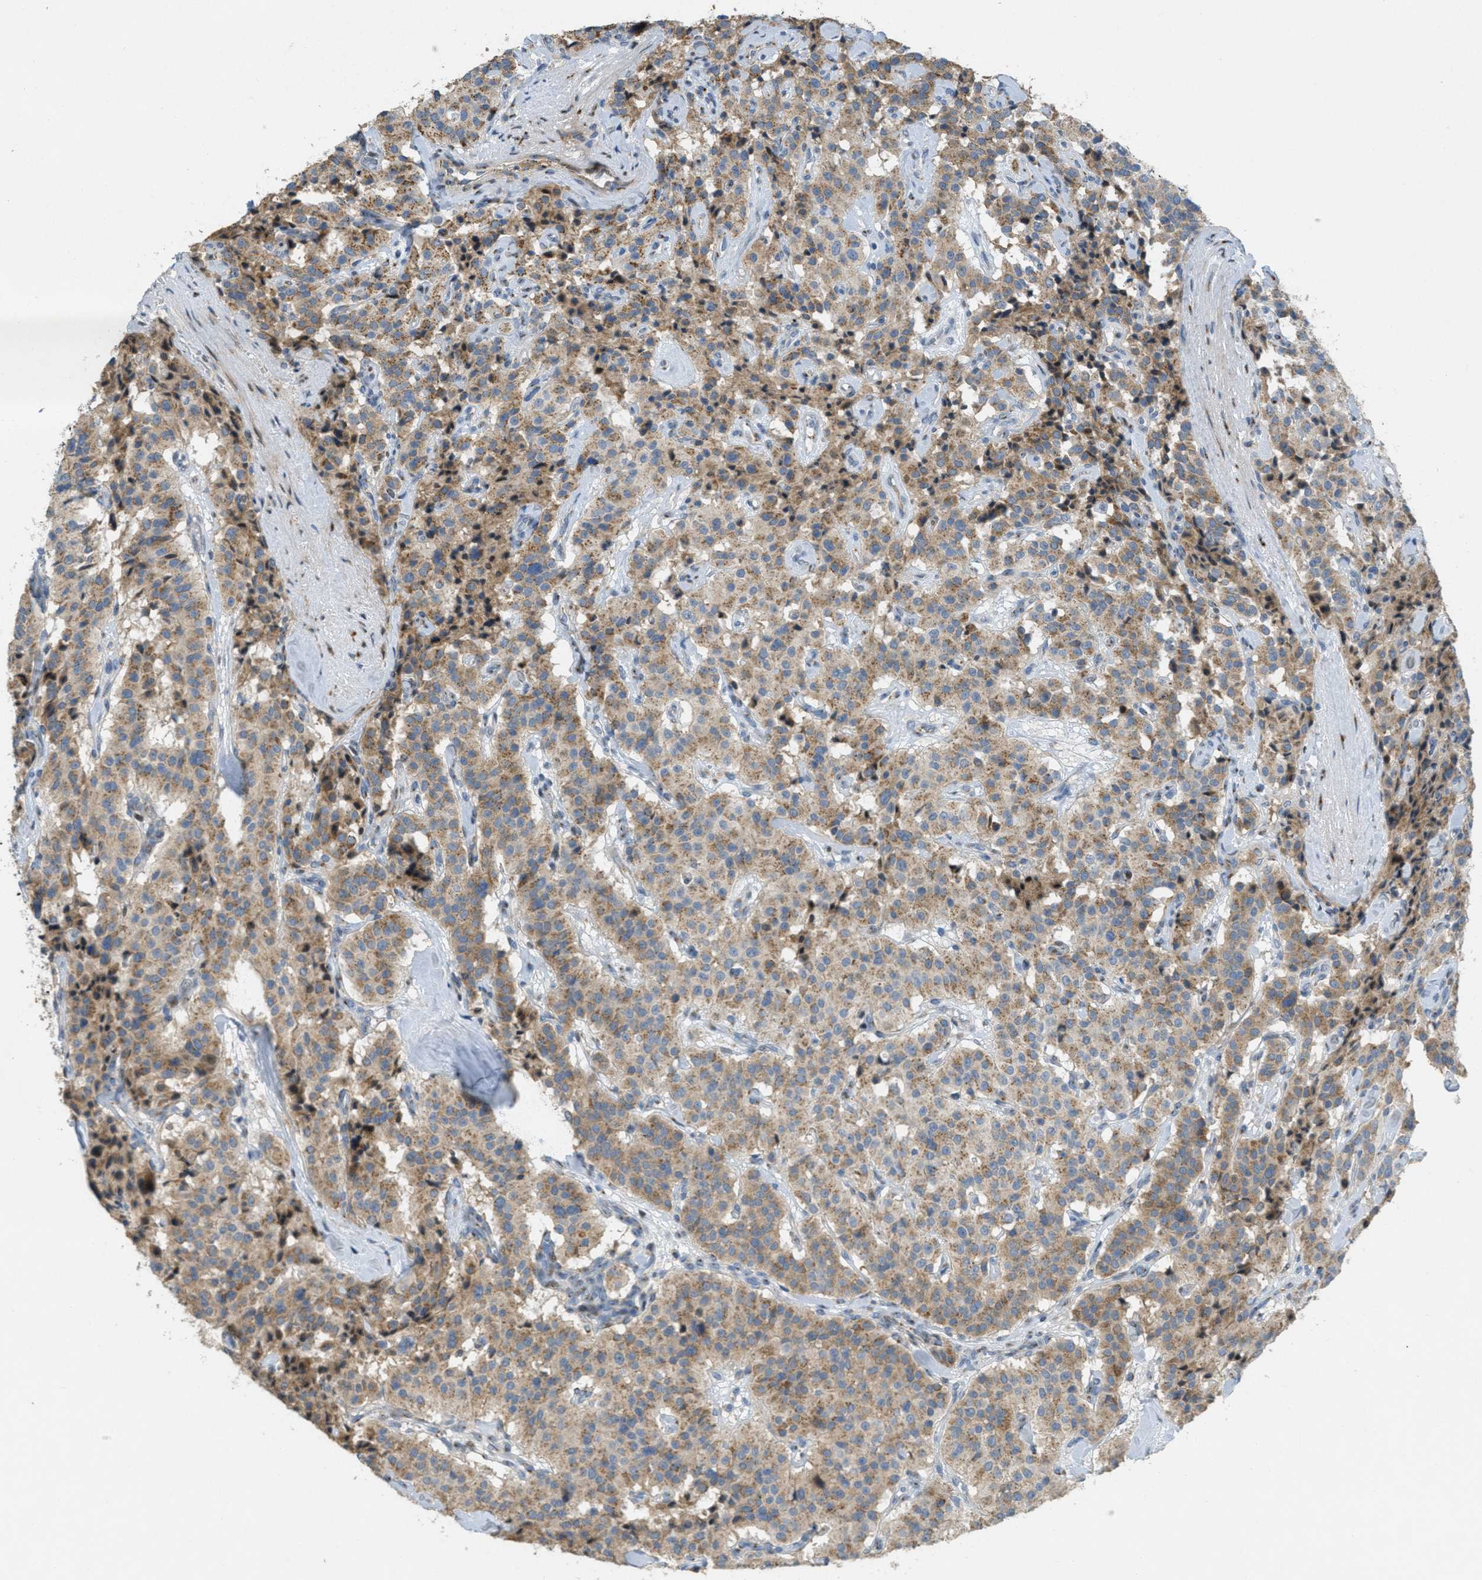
{"staining": {"intensity": "moderate", "quantity": ">75%", "location": "cytoplasmic/membranous"}, "tissue": "carcinoid", "cell_type": "Tumor cells", "image_type": "cancer", "snomed": [{"axis": "morphology", "description": "Carcinoid, malignant, NOS"}, {"axis": "topography", "description": "Lung"}], "caption": "DAB immunohistochemical staining of human carcinoid exhibits moderate cytoplasmic/membranous protein expression in approximately >75% of tumor cells.", "gene": "ZFPL1", "patient": {"sex": "male", "age": 30}}